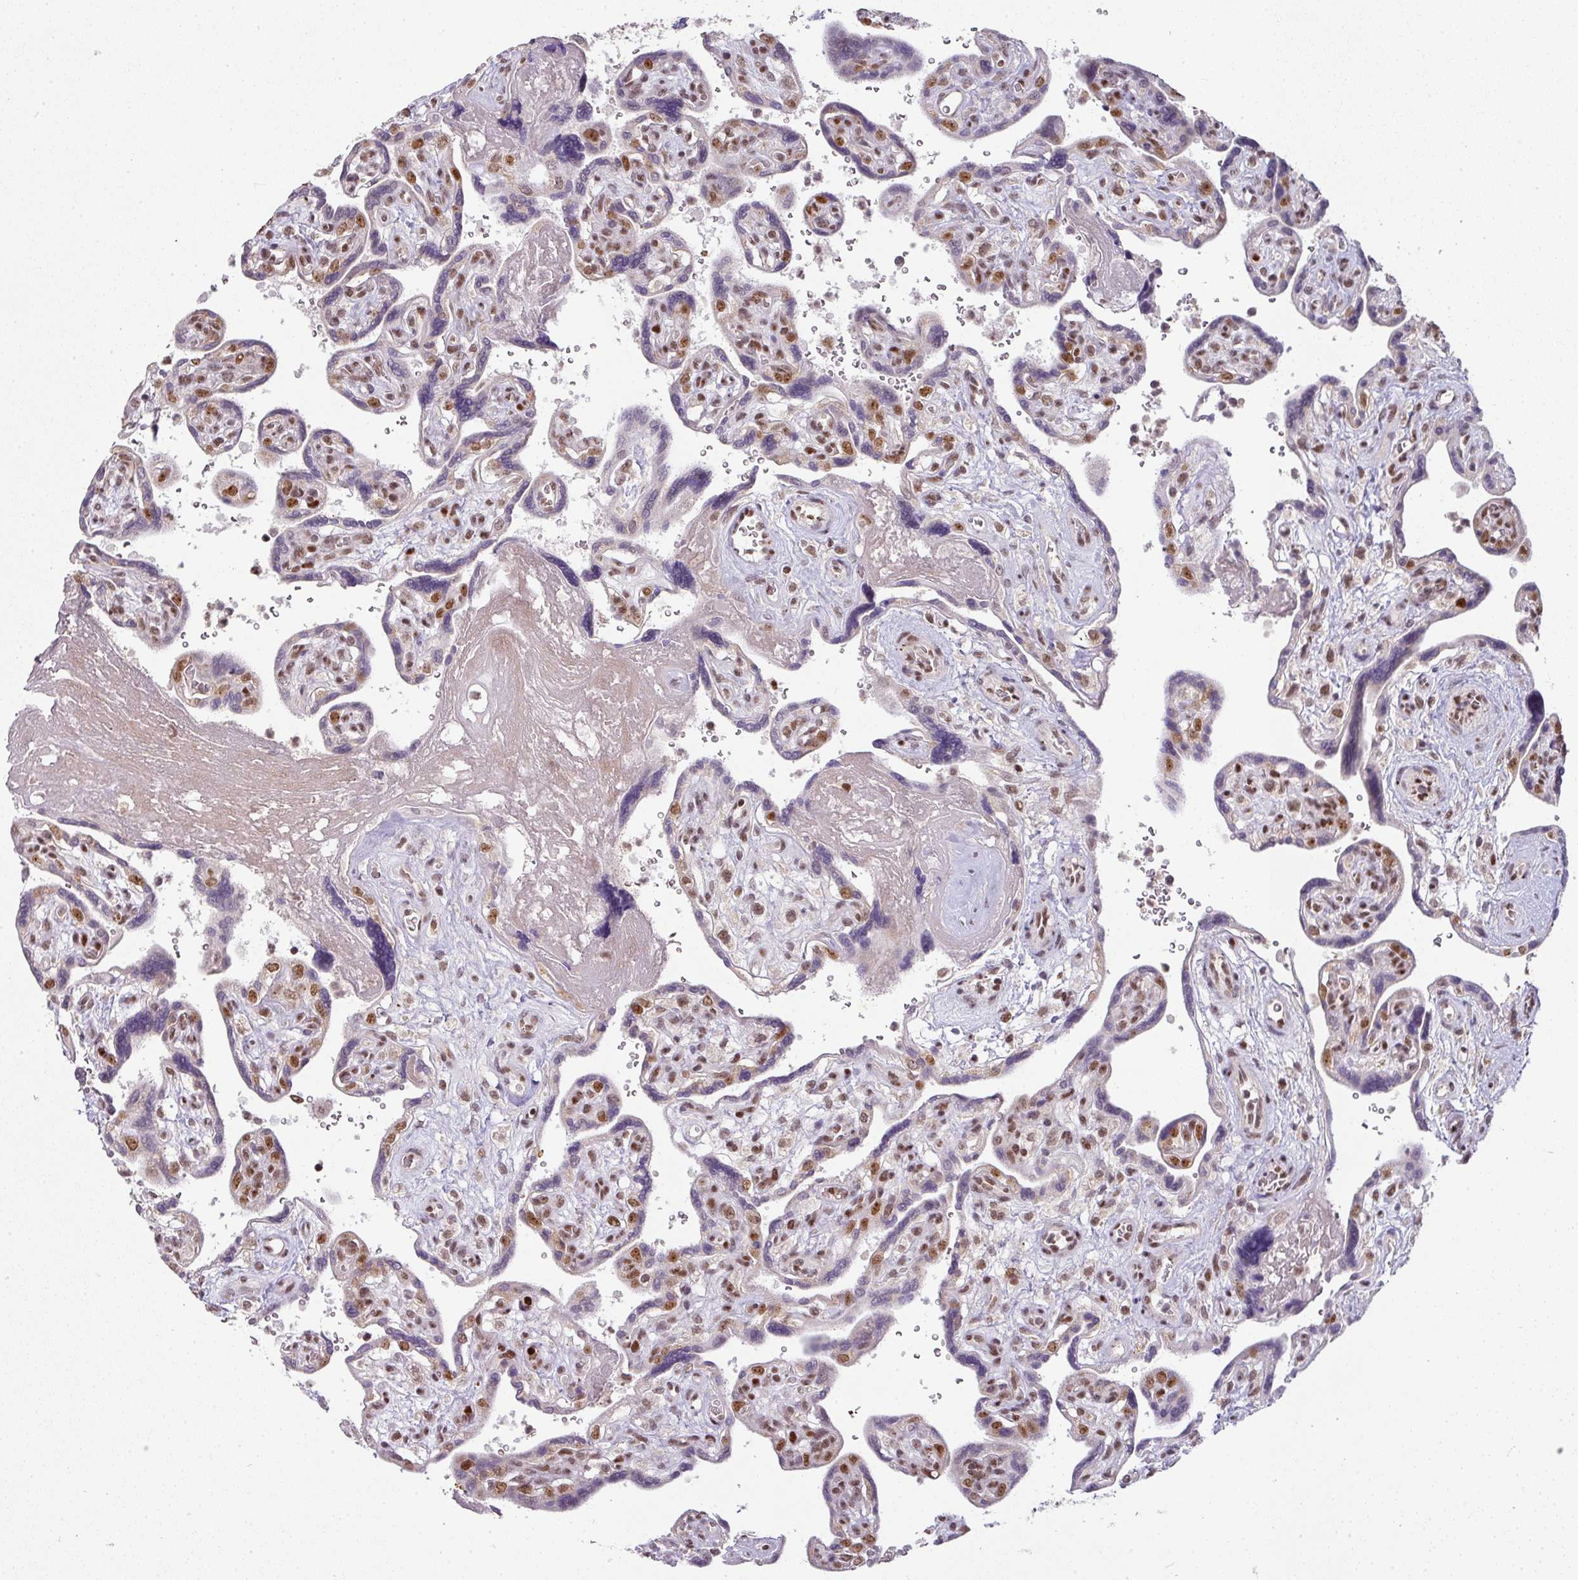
{"staining": {"intensity": "moderate", "quantity": "<25%", "location": "nuclear"}, "tissue": "placenta", "cell_type": "Decidual cells", "image_type": "normal", "snomed": [{"axis": "morphology", "description": "Normal tissue, NOS"}, {"axis": "topography", "description": "Placenta"}], "caption": "DAB (3,3'-diaminobenzidine) immunohistochemical staining of benign placenta displays moderate nuclear protein expression in about <25% of decidual cells. (DAB = brown stain, brightfield microscopy at high magnification).", "gene": "NEIL1", "patient": {"sex": "female", "age": 39}}